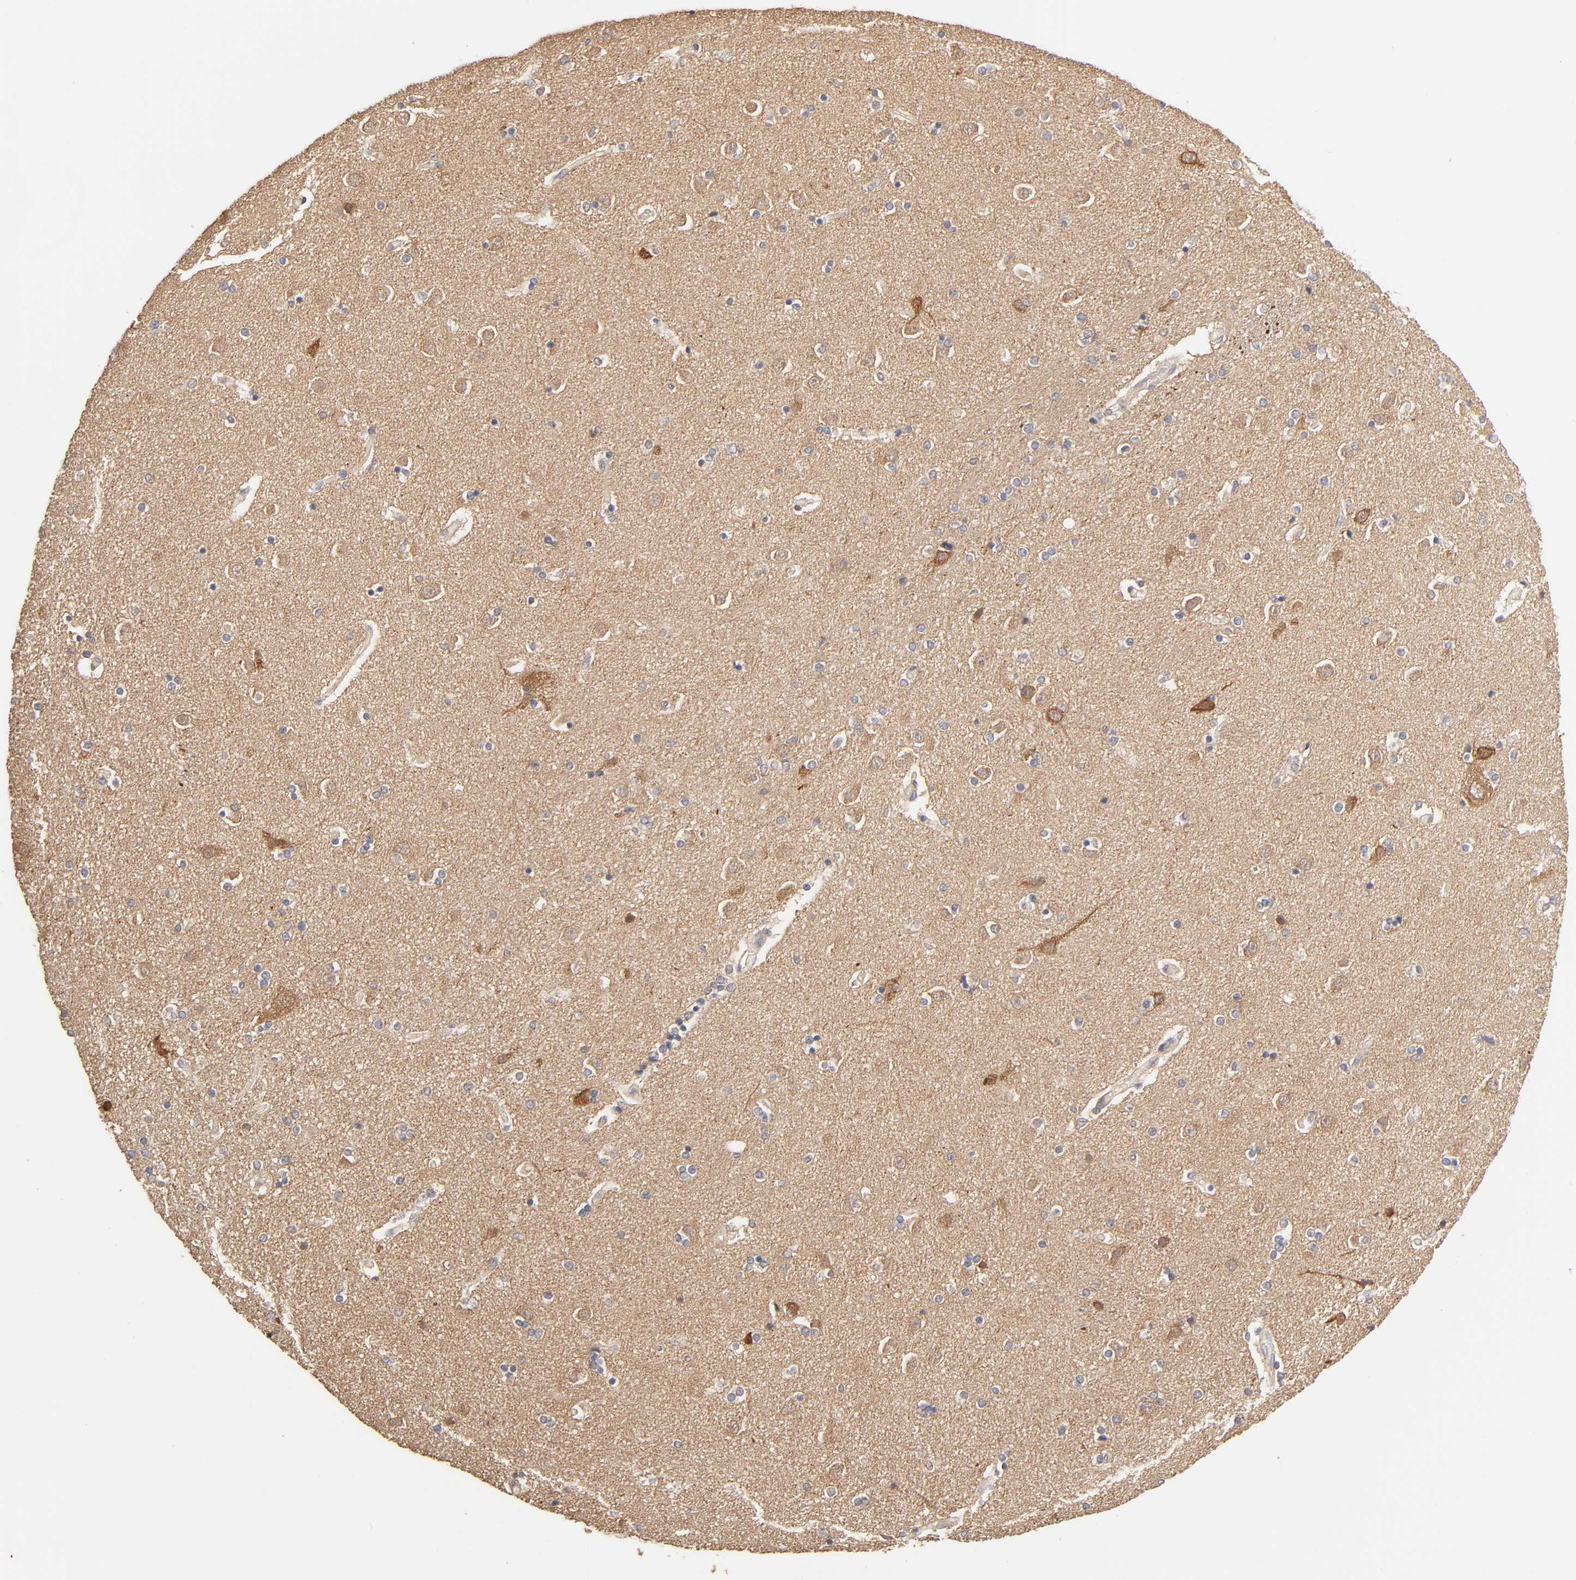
{"staining": {"intensity": "negative", "quantity": "none", "location": "none"}, "tissue": "caudate", "cell_type": "Glial cells", "image_type": "normal", "snomed": [{"axis": "morphology", "description": "Normal tissue, NOS"}, {"axis": "topography", "description": "Lateral ventricle wall"}], "caption": "High power microscopy histopathology image of an immunohistochemistry photomicrograph of normal caudate, revealing no significant expression in glial cells.", "gene": "AP1G2", "patient": {"sex": "female", "age": 54}}